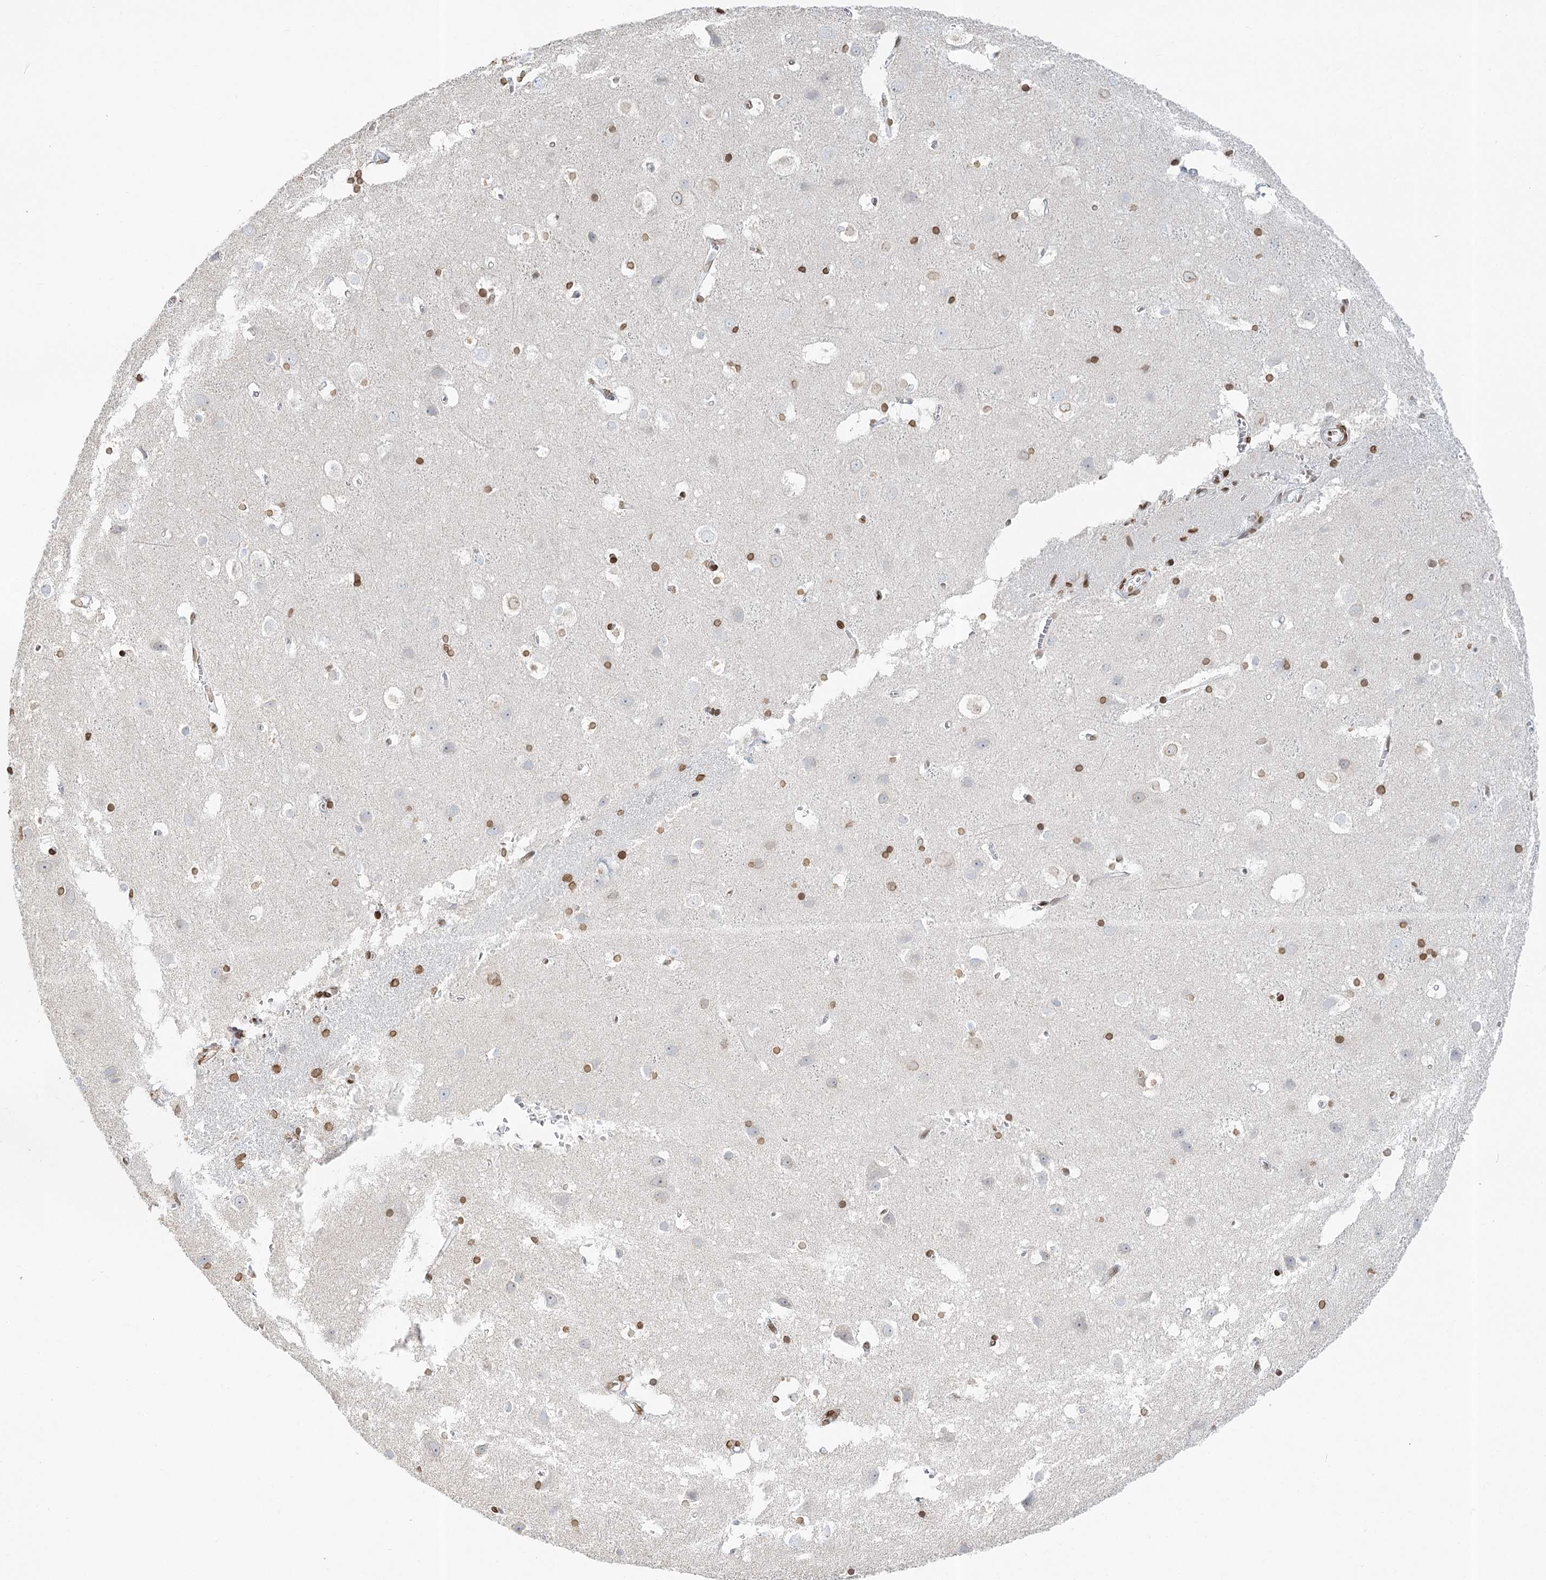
{"staining": {"intensity": "moderate", "quantity": "25%-75%", "location": "nuclear"}, "tissue": "cerebral cortex", "cell_type": "Endothelial cells", "image_type": "normal", "snomed": [{"axis": "morphology", "description": "Normal tissue, NOS"}, {"axis": "topography", "description": "Cerebral cortex"}], "caption": "Moderate nuclear protein expression is identified in approximately 25%-75% of endothelial cells in cerebral cortex. (brown staining indicates protein expression, while blue staining denotes nuclei).", "gene": "VWA5A", "patient": {"sex": "male", "age": 54}}